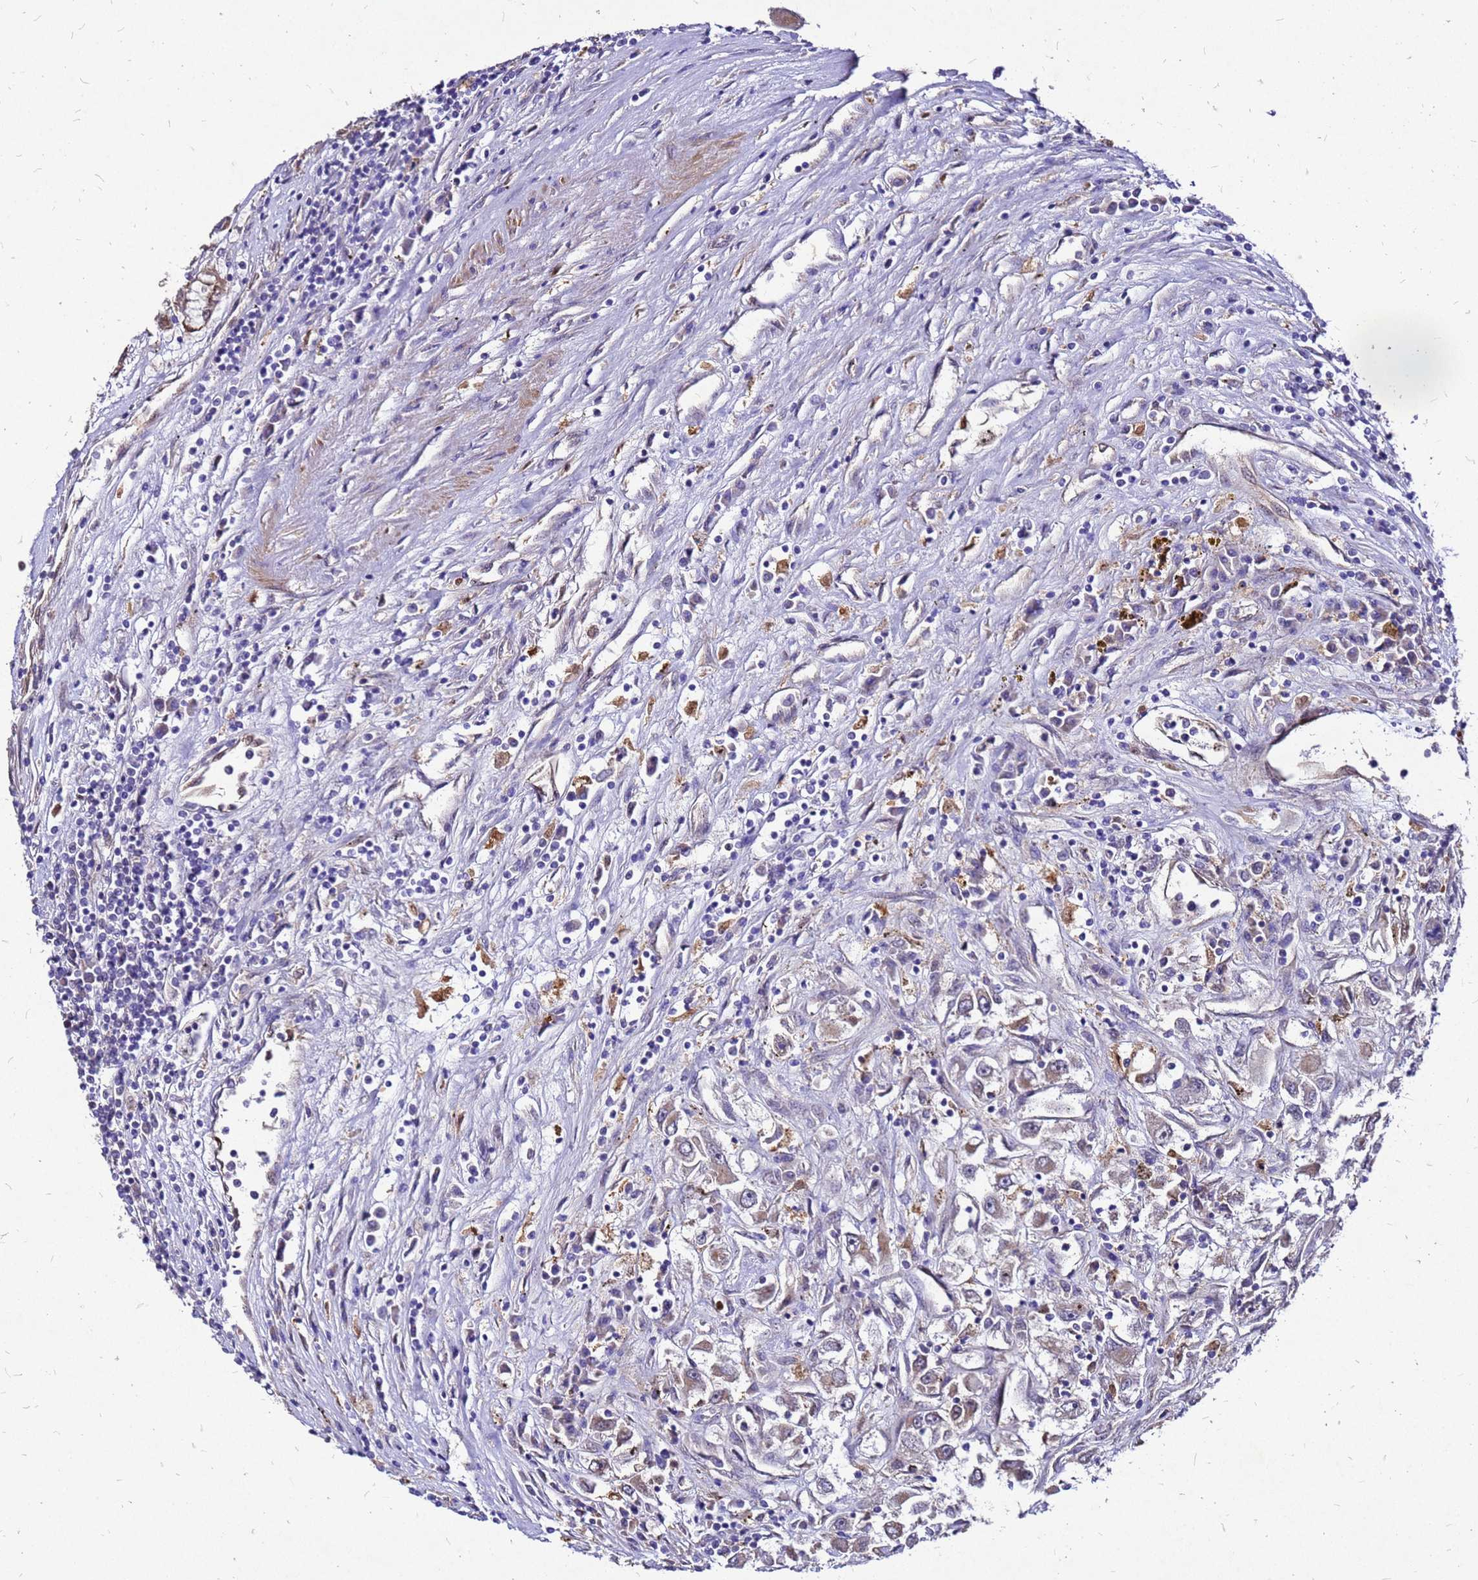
{"staining": {"intensity": "moderate", "quantity": "<25%", "location": "cytoplasmic/membranous"}, "tissue": "renal cancer", "cell_type": "Tumor cells", "image_type": "cancer", "snomed": [{"axis": "morphology", "description": "Adenocarcinoma, NOS"}, {"axis": "topography", "description": "Kidney"}], "caption": "Protein staining shows moderate cytoplasmic/membranous staining in about <25% of tumor cells in adenocarcinoma (renal).", "gene": "DUSP23", "patient": {"sex": "female", "age": 52}}